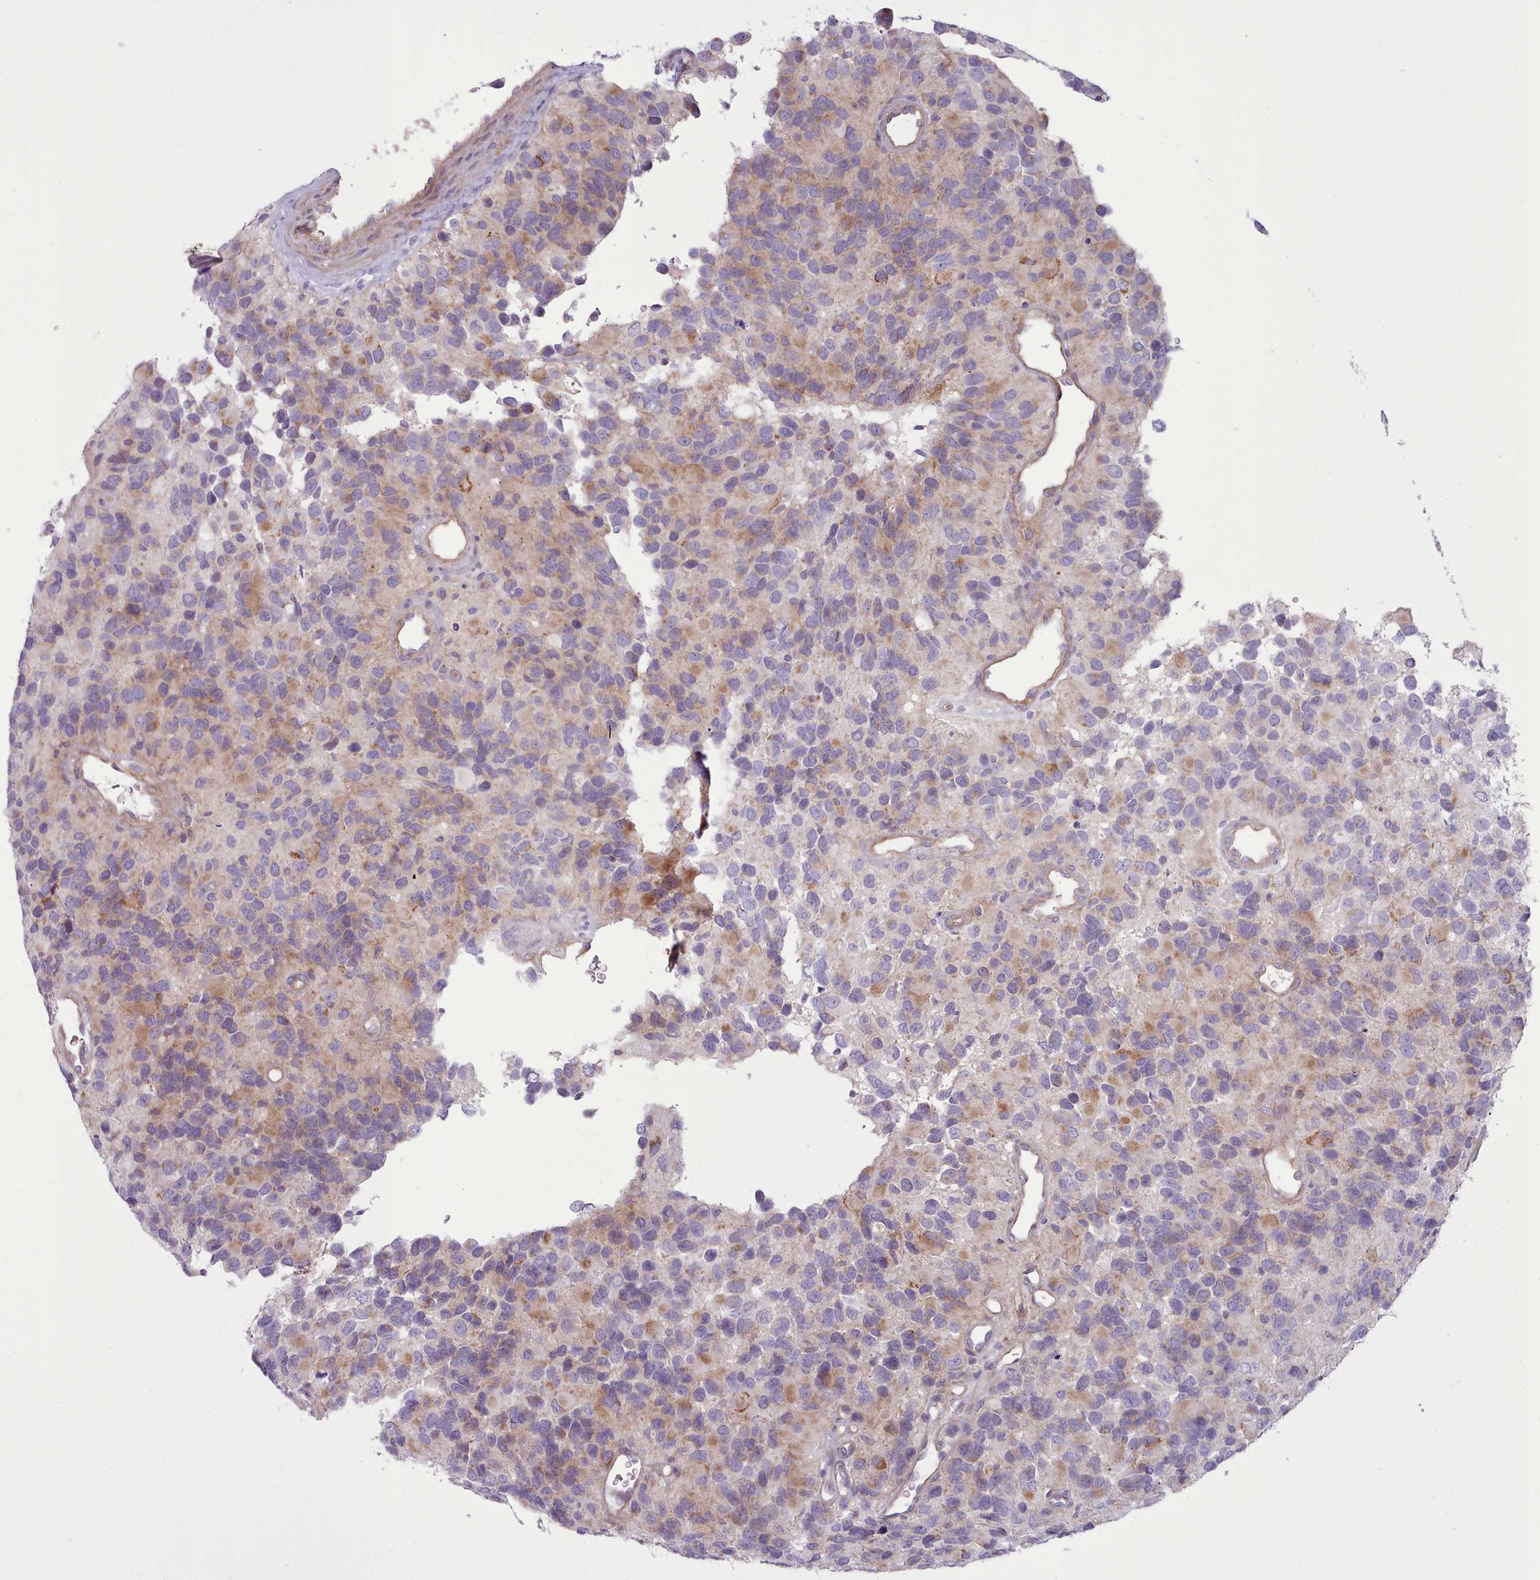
{"staining": {"intensity": "weak", "quantity": "25%-75%", "location": "cytoplasmic/membranous"}, "tissue": "glioma", "cell_type": "Tumor cells", "image_type": "cancer", "snomed": [{"axis": "morphology", "description": "Glioma, malignant, High grade"}, {"axis": "topography", "description": "Brain"}], "caption": "IHC image of glioma stained for a protein (brown), which exhibits low levels of weak cytoplasmic/membranous positivity in approximately 25%-75% of tumor cells.", "gene": "TENT4B", "patient": {"sex": "male", "age": 77}}